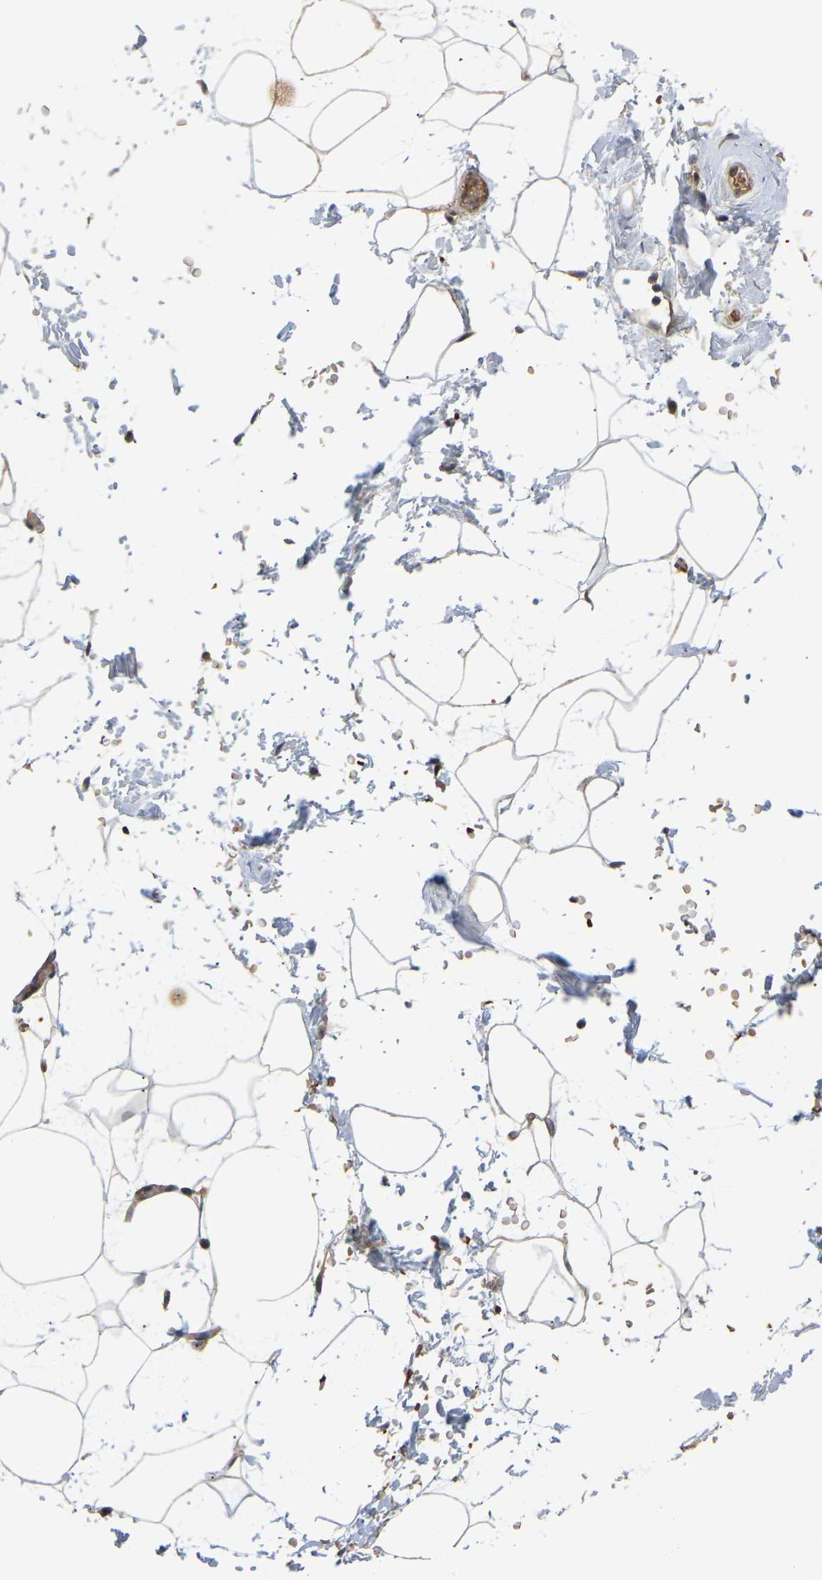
{"staining": {"intensity": "weak", "quantity": ">75%", "location": "cytoplasmic/membranous"}, "tissue": "adipose tissue", "cell_type": "Adipocytes", "image_type": "normal", "snomed": [{"axis": "morphology", "description": "Normal tissue, NOS"}, {"axis": "topography", "description": "Soft tissue"}], "caption": "Immunohistochemical staining of unremarkable human adipose tissue displays >75% levels of weak cytoplasmic/membranous protein staining in approximately >75% of adipocytes. (DAB (3,3'-diaminobenzidine) IHC, brown staining for protein, blue staining for nuclei).", "gene": "LIMK2", "patient": {"sex": "male", "age": 72}}